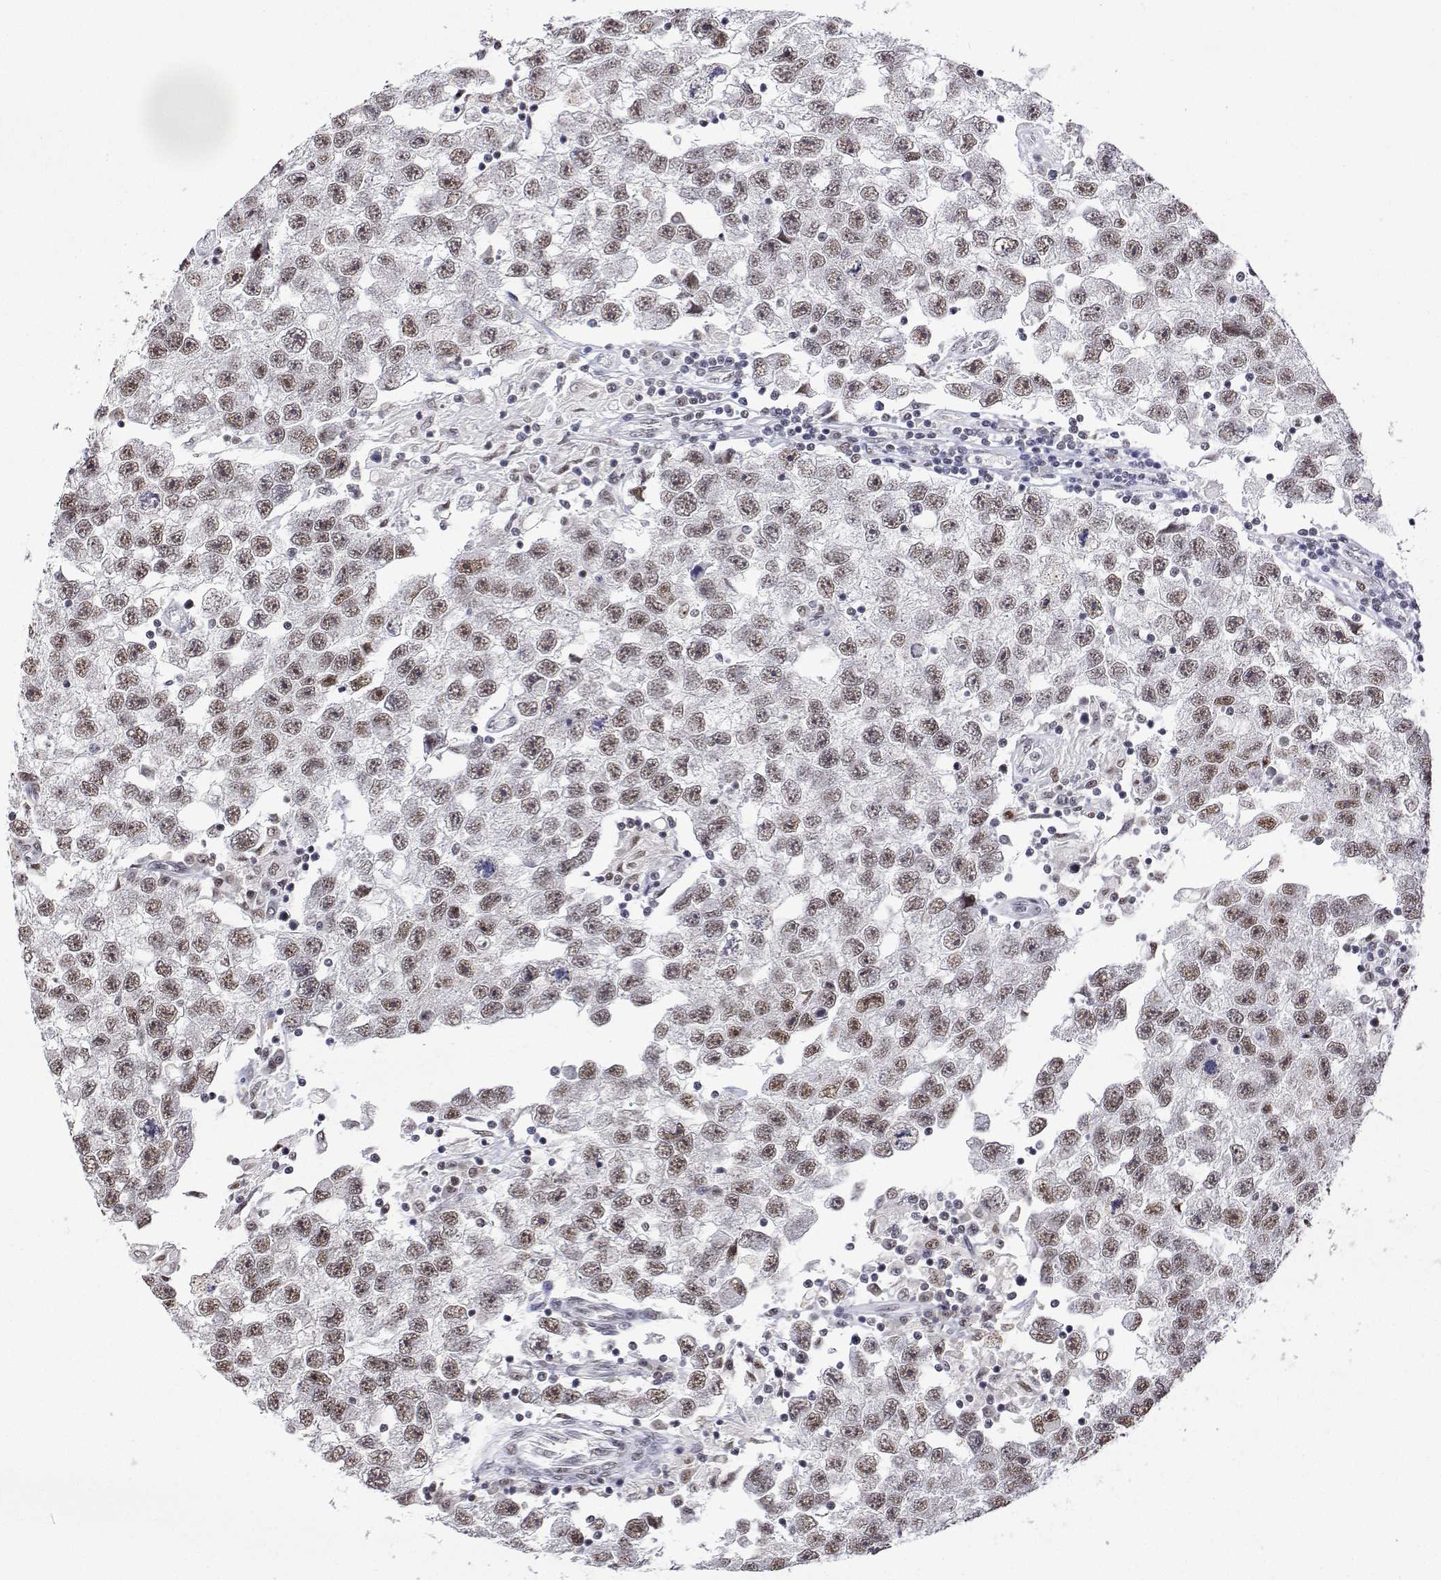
{"staining": {"intensity": "moderate", "quantity": ">75%", "location": "nuclear"}, "tissue": "testis cancer", "cell_type": "Tumor cells", "image_type": "cancer", "snomed": [{"axis": "morphology", "description": "Seminoma, NOS"}, {"axis": "topography", "description": "Testis"}], "caption": "Moderate nuclear staining for a protein is seen in approximately >75% of tumor cells of seminoma (testis) using immunohistochemistry (IHC).", "gene": "ADAR", "patient": {"sex": "male", "age": 26}}